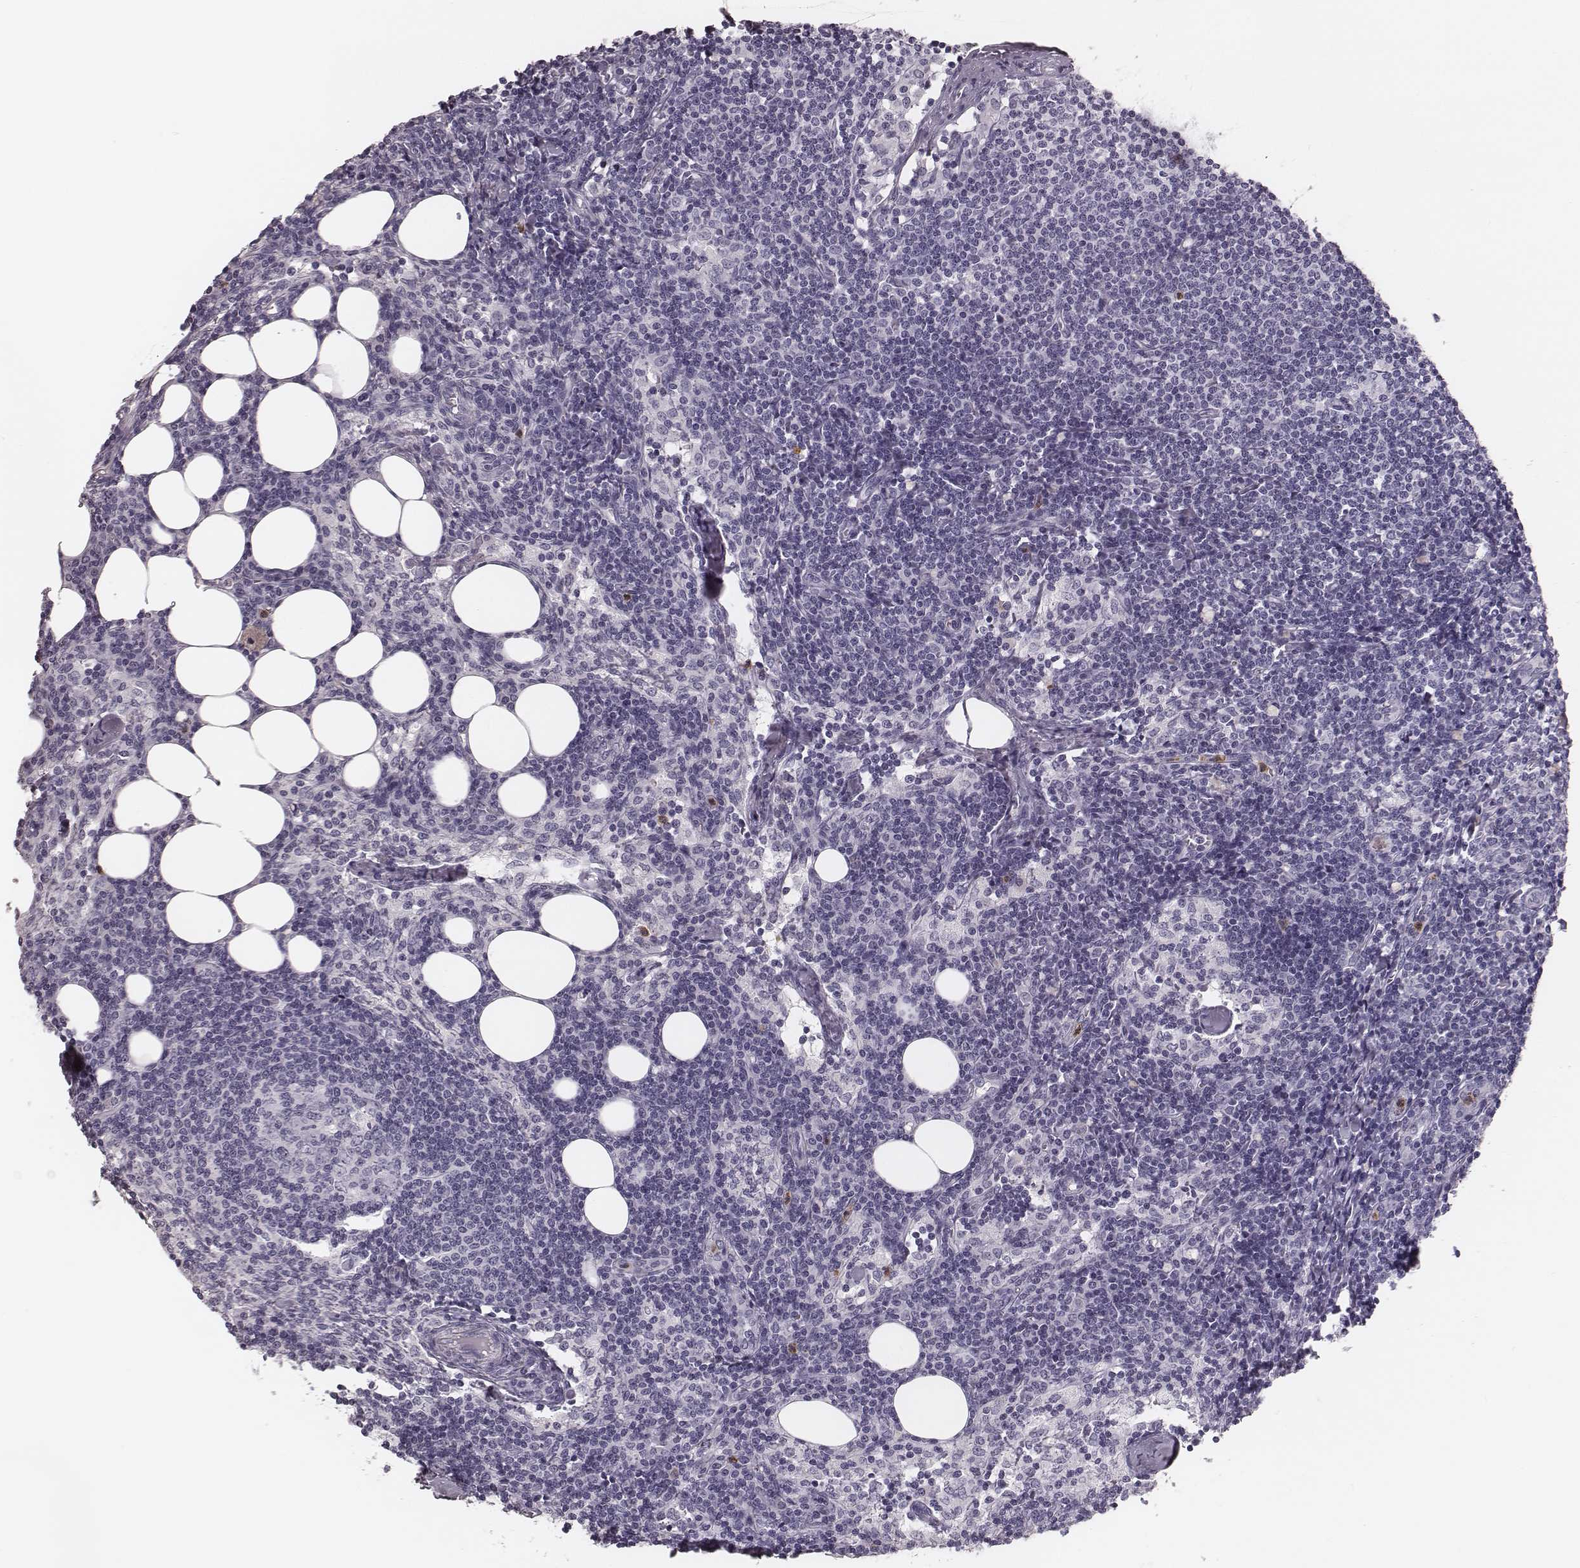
{"staining": {"intensity": "negative", "quantity": "none", "location": "none"}, "tissue": "lymph node", "cell_type": "Germinal center cells", "image_type": "normal", "snomed": [{"axis": "morphology", "description": "Normal tissue, NOS"}, {"axis": "topography", "description": "Lymph node"}], "caption": "Human lymph node stained for a protein using immunohistochemistry shows no expression in germinal center cells.", "gene": "ELANE", "patient": {"sex": "female", "age": 52}}